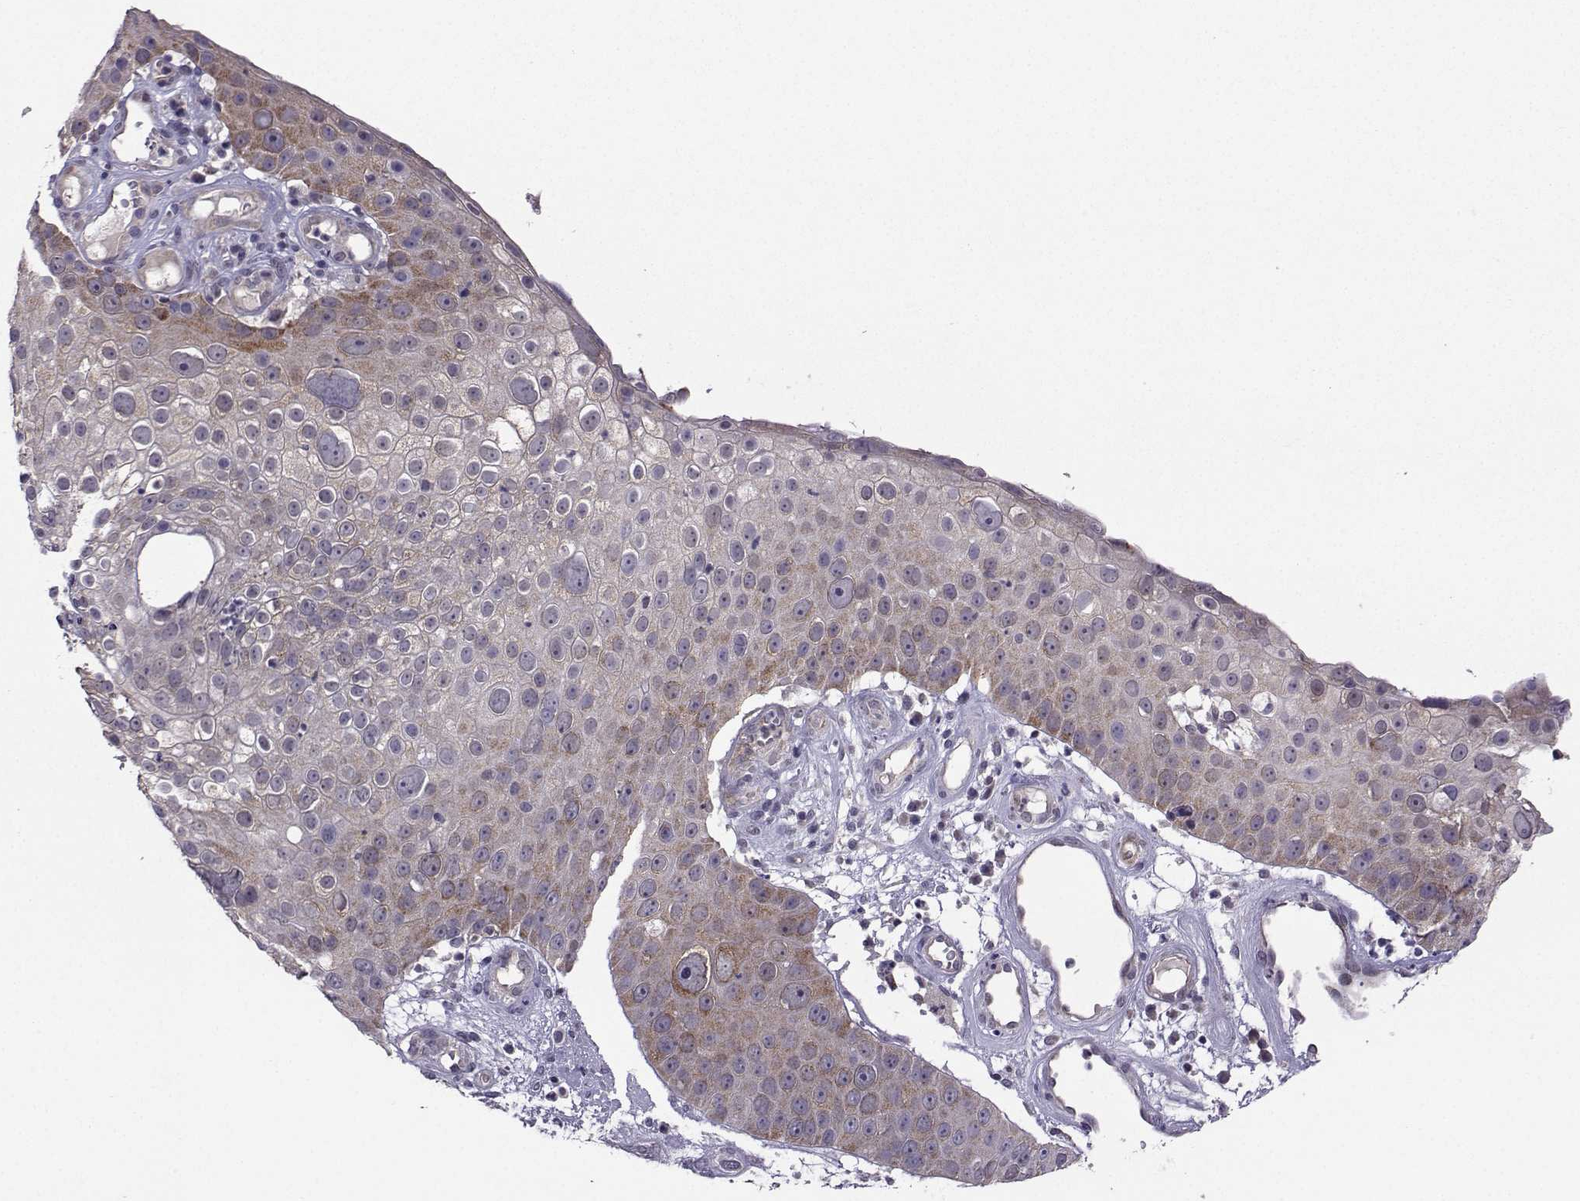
{"staining": {"intensity": "moderate", "quantity": "<25%", "location": "cytoplasmic/membranous"}, "tissue": "skin cancer", "cell_type": "Tumor cells", "image_type": "cancer", "snomed": [{"axis": "morphology", "description": "Squamous cell carcinoma, NOS"}, {"axis": "topography", "description": "Skin"}], "caption": "Moderate cytoplasmic/membranous staining for a protein is identified in approximately <25% of tumor cells of skin squamous cell carcinoma using immunohistochemistry.", "gene": "DDX20", "patient": {"sex": "male", "age": 71}}